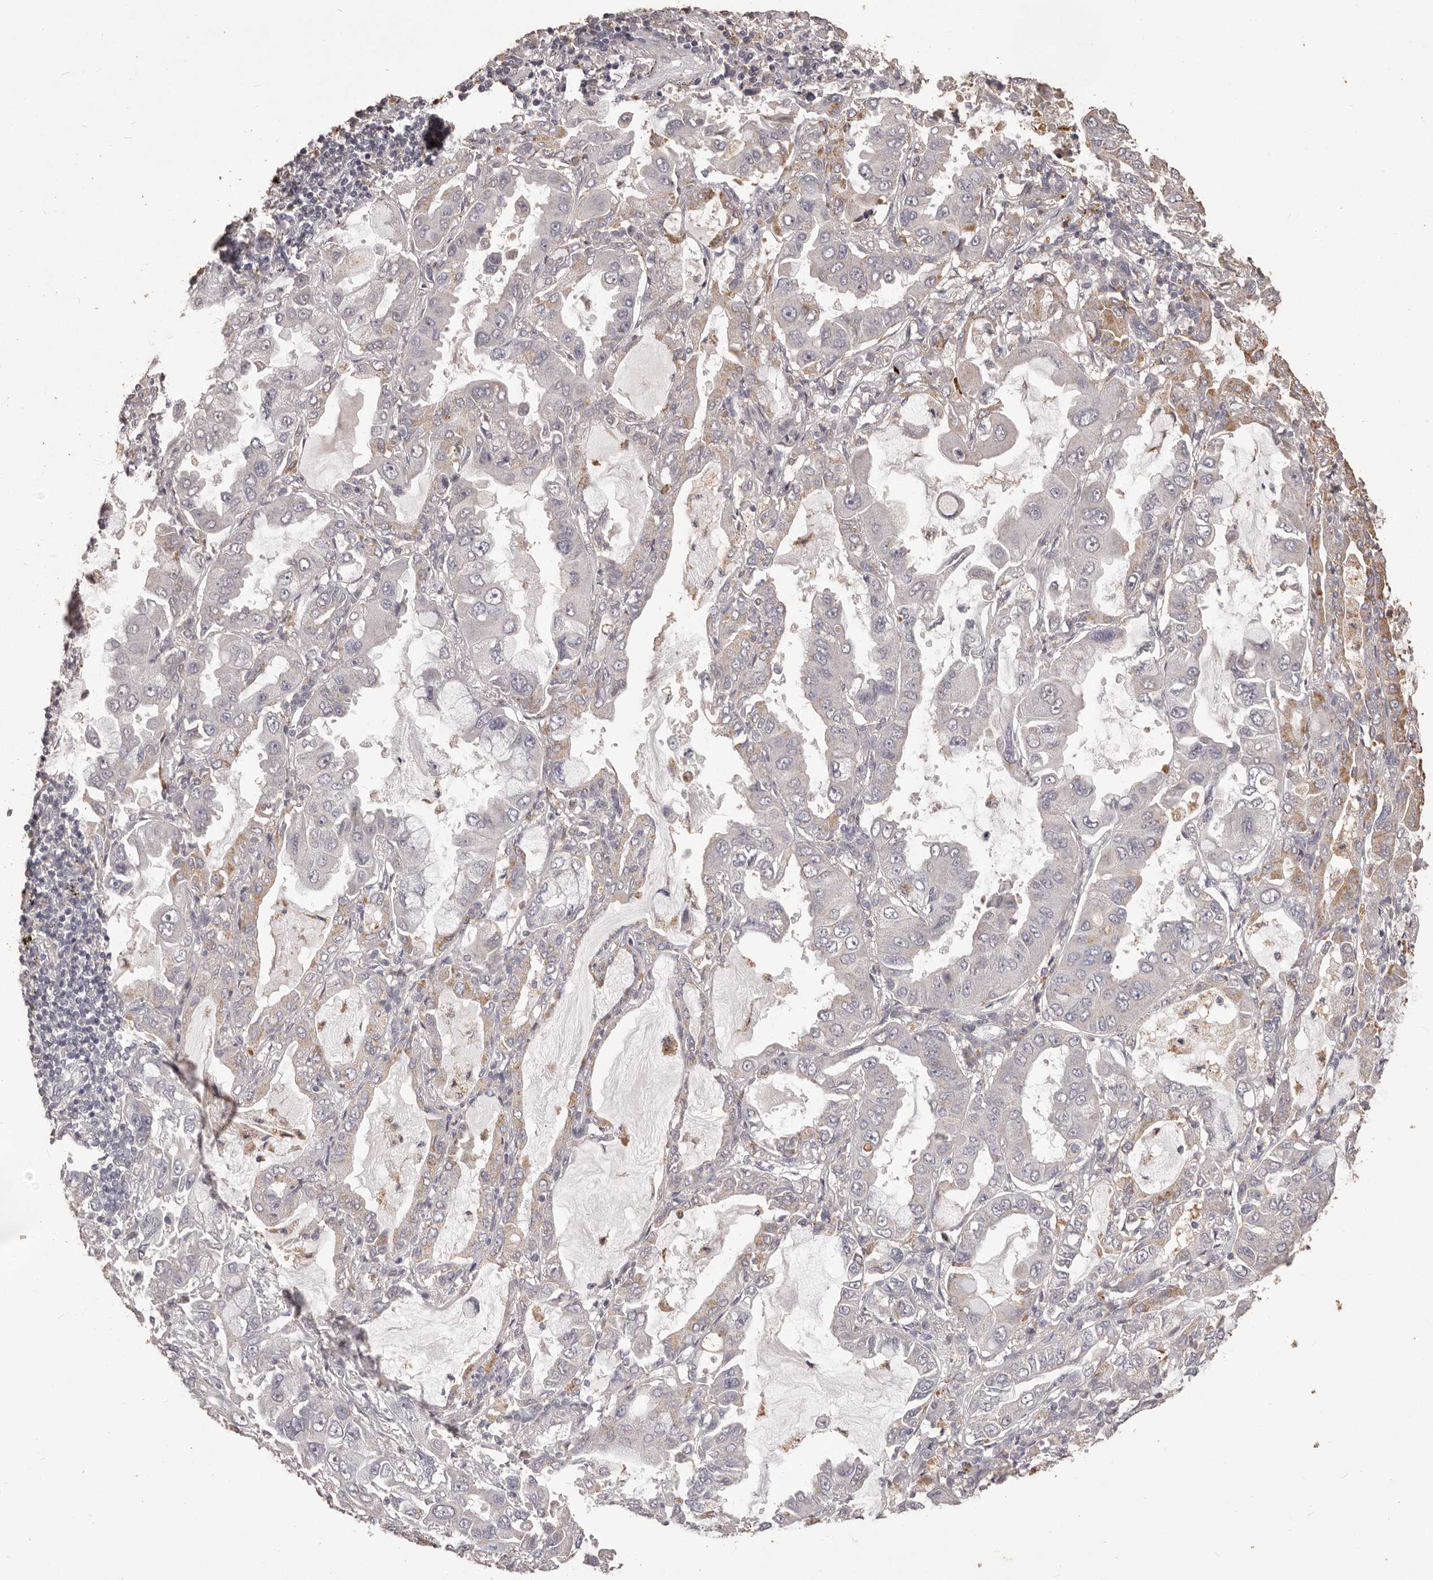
{"staining": {"intensity": "negative", "quantity": "none", "location": "none"}, "tissue": "lung cancer", "cell_type": "Tumor cells", "image_type": "cancer", "snomed": [{"axis": "morphology", "description": "Adenocarcinoma, NOS"}, {"axis": "topography", "description": "Lung"}], "caption": "Tumor cells are negative for protein expression in human lung adenocarcinoma.", "gene": "PRSS27", "patient": {"sex": "male", "age": 64}}